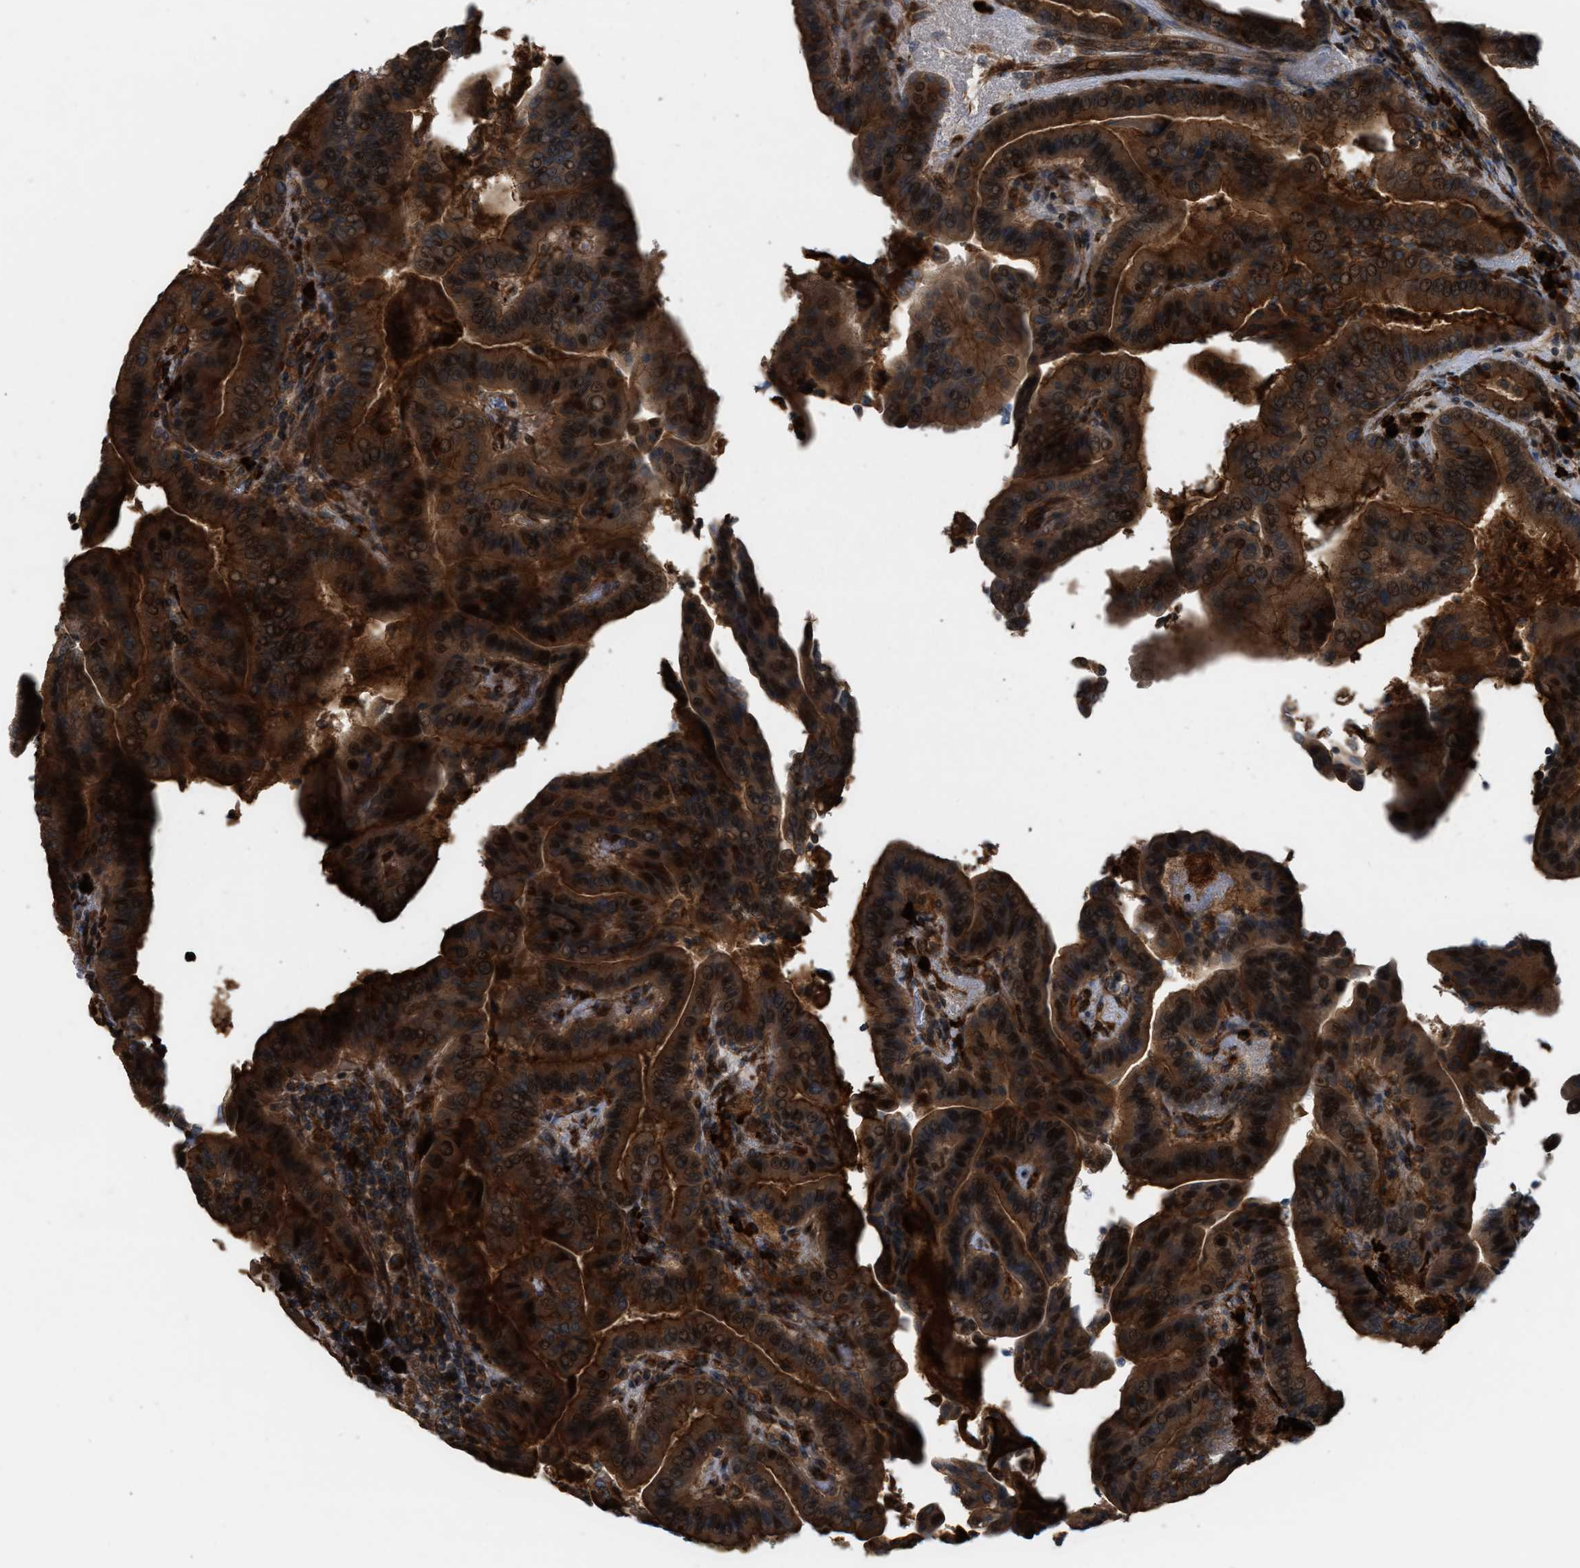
{"staining": {"intensity": "strong", "quantity": ">75%", "location": "cytoplasmic/membranous"}, "tissue": "thyroid cancer", "cell_type": "Tumor cells", "image_type": "cancer", "snomed": [{"axis": "morphology", "description": "Papillary adenocarcinoma, NOS"}, {"axis": "topography", "description": "Thyroid gland"}], "caption": "Immunohistochemical staining of human papillary adenocarcinoma (thyroid) shows high levels of strong cytoplasmic/membranous positivity in approximately >75% of tumor cells. (DAB (3,3'-diaminobenzidine) IHC, brown staining for protein, blue staining for nuclei).", "gene": "BAIAP2L1", "patient": {"sex": "male", "age": 33}}